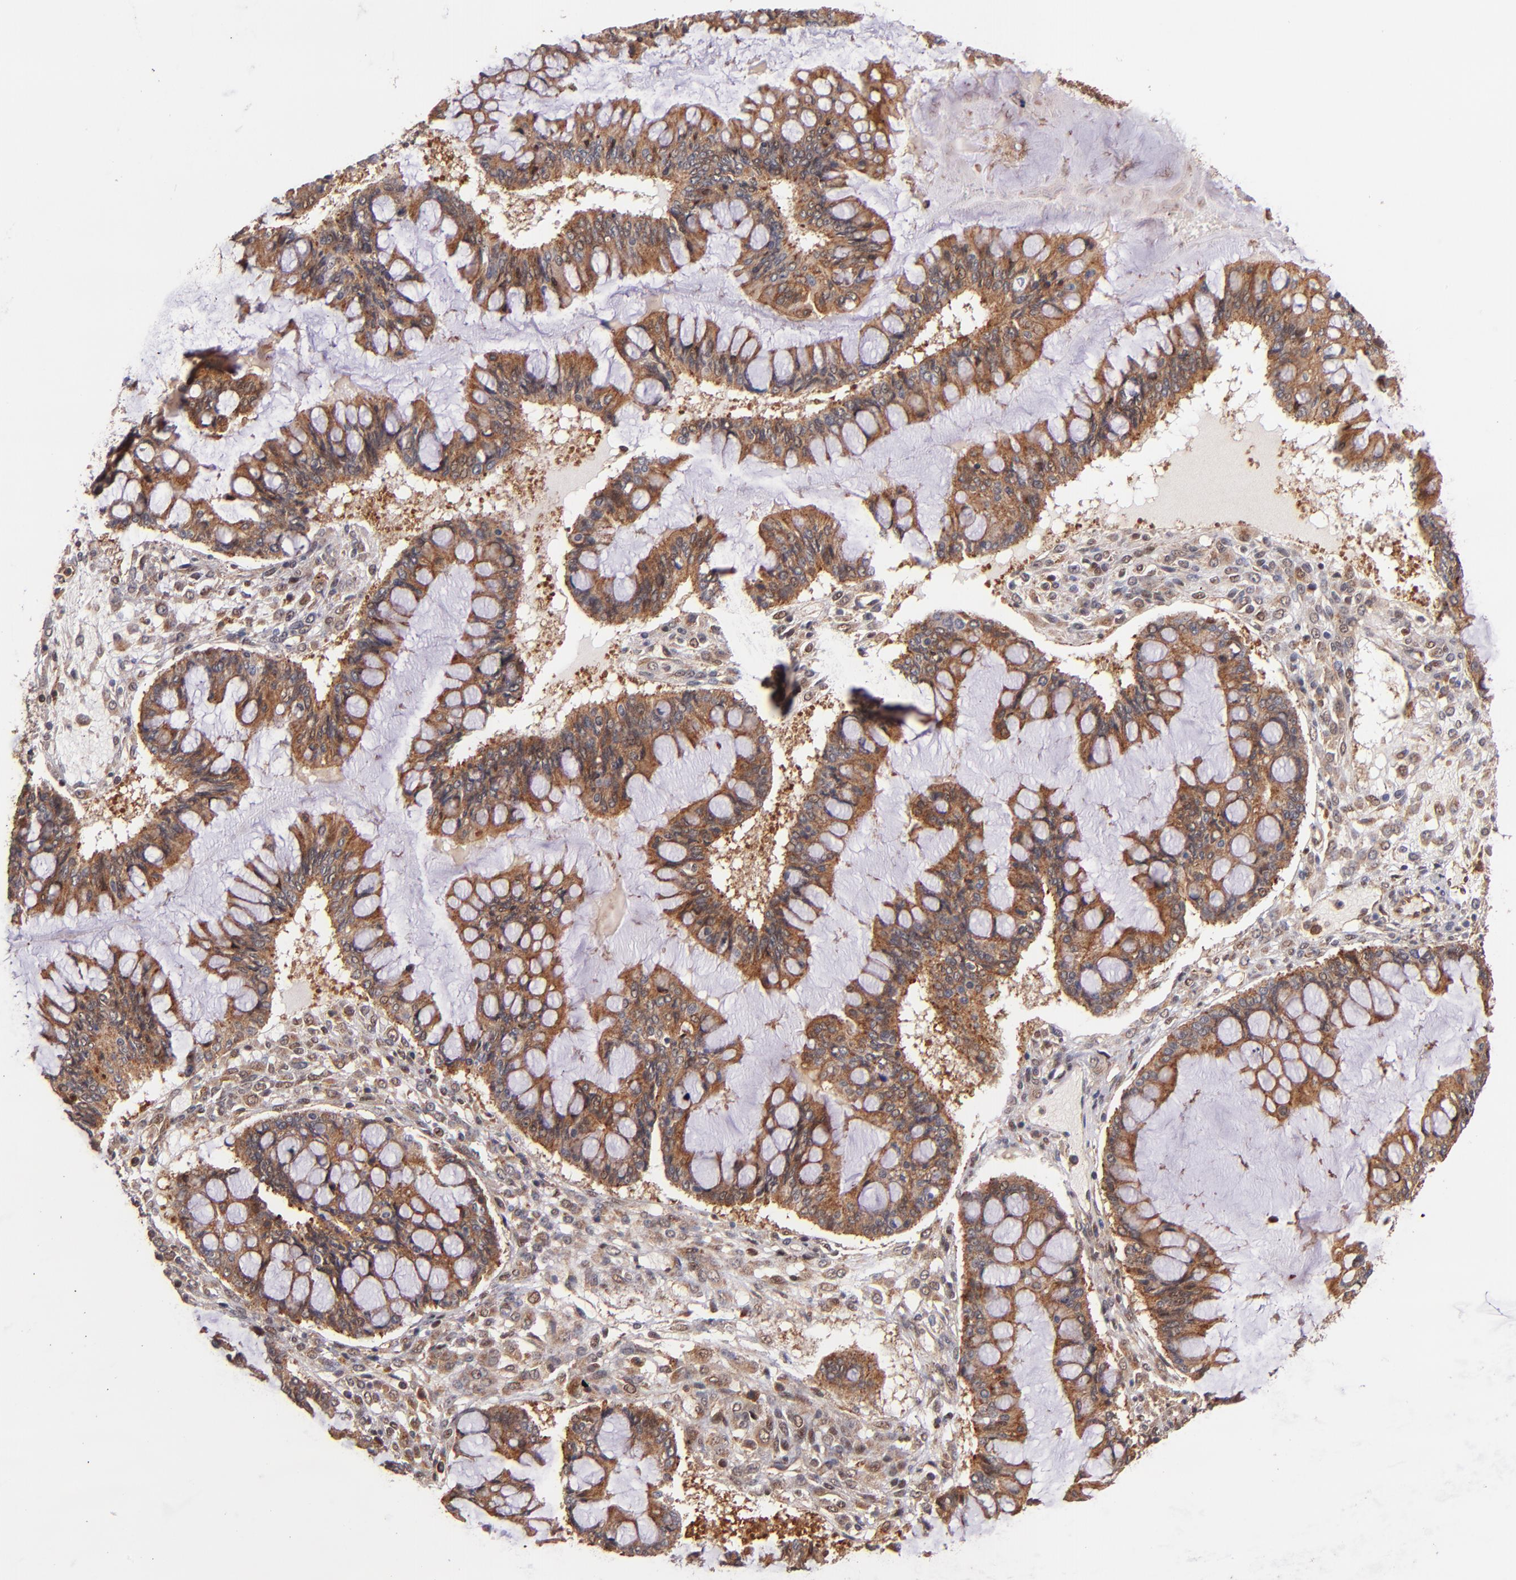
{"staining": {"intensity": "strong", "quantity": ">75%", "location": "cytoplasmic/membranous"}, "tissue": "ovarian cancer", "cell_type": "Tumor cells", "image_type": "cancer", "snomed": [{"axis": "morphology", "description": "Cystadenocarcinoma, mucinous, NOS"}, {"axis": "topography", "description": "Ovary"}], "caption": "Immunohistochemistry (IHC) (DAB) staining of ovarian cancer reveals strong cytoplasmic/membranous protein staining in about >75% of tumor cells.", "gene": "STX8", "patient": {"sex": "female", "age": 73}}